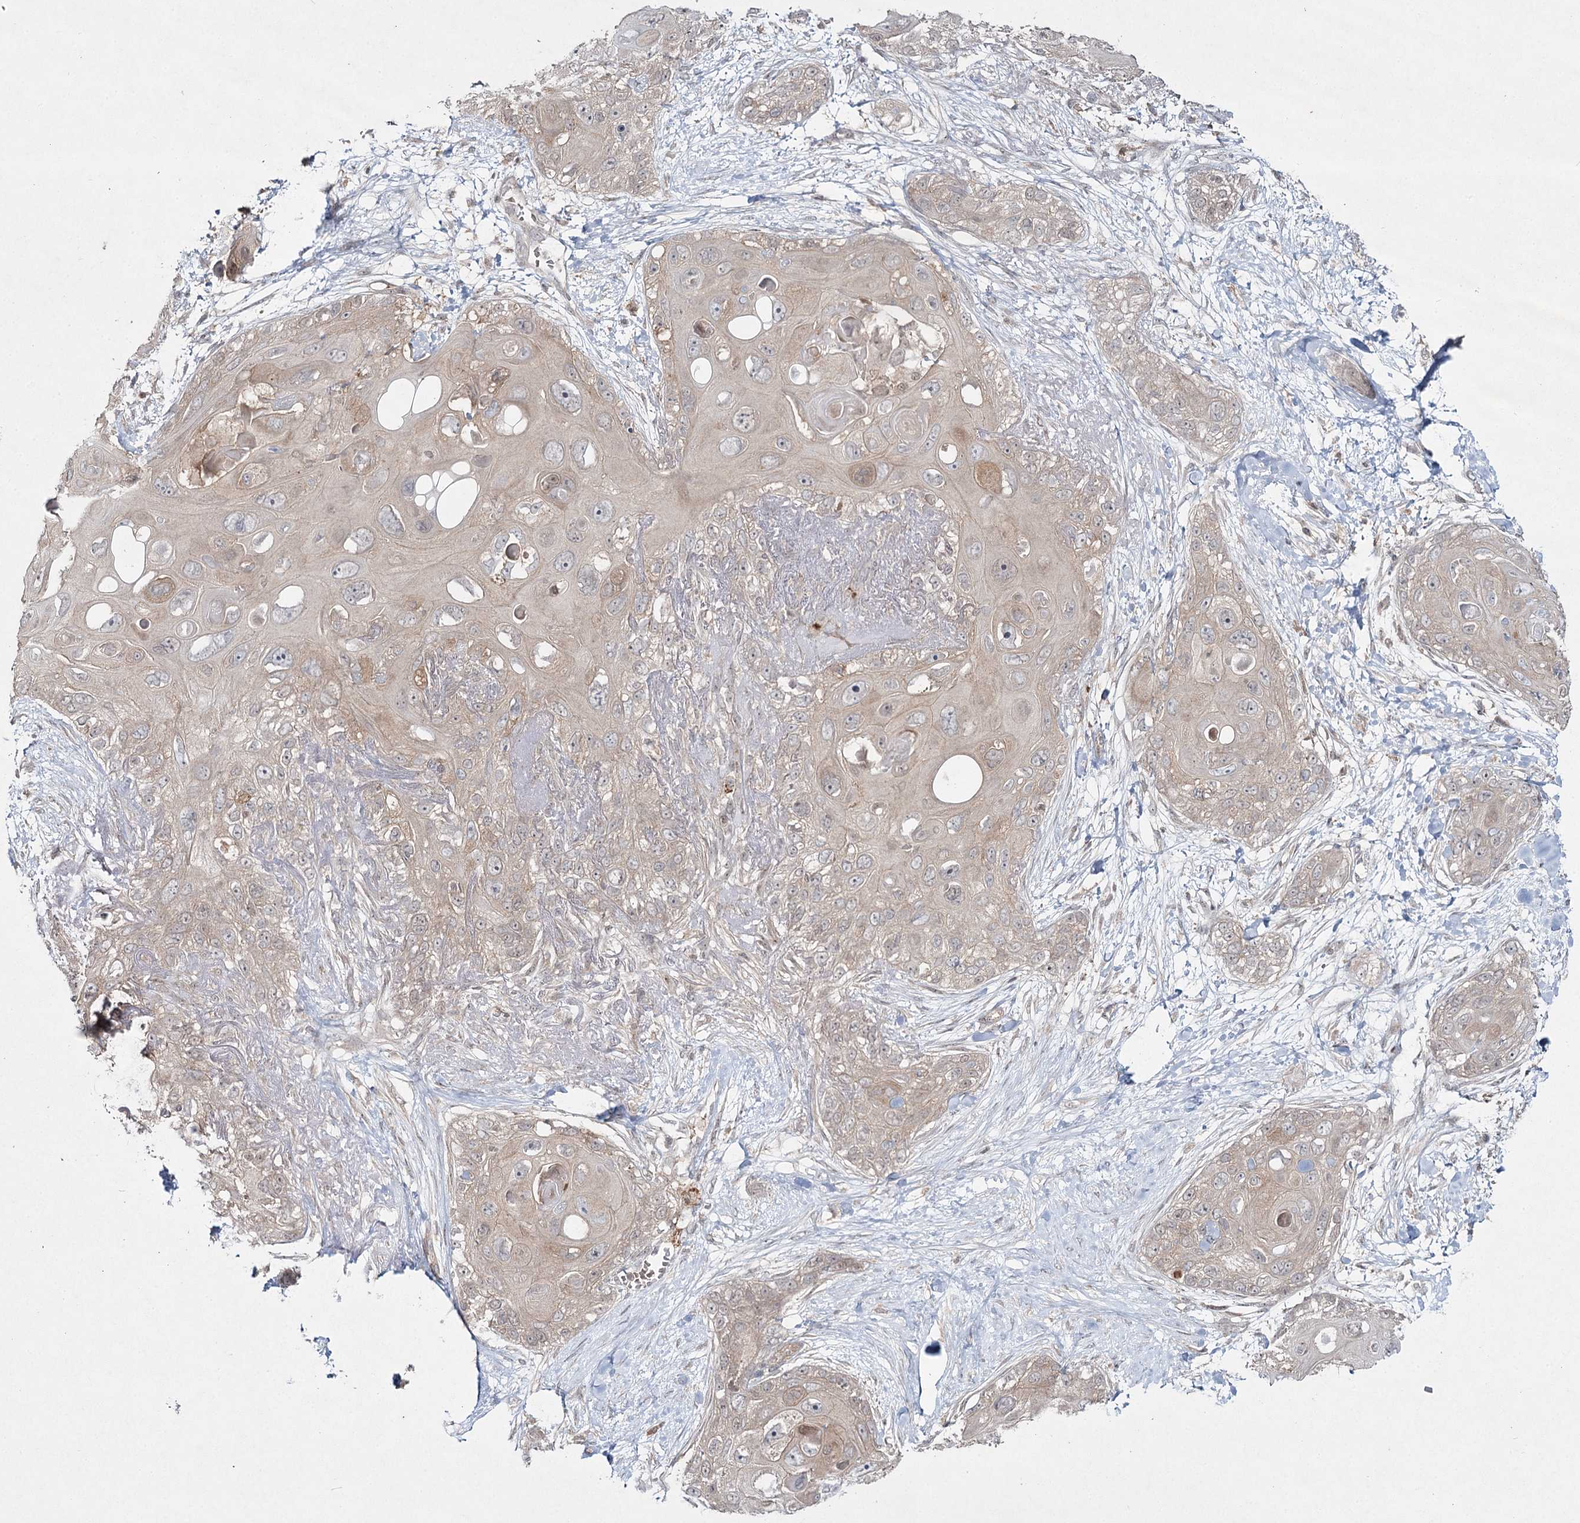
{"staining": {"intensity": "negative", "quantity": "none", "location": "none"}, "tissue": "skin cancer", "cell_type": "Tumor cells", "image_type": "cancer", "snomed": [{"axis": "morphology", "description": "Normal tissue, NOS"}, {"axis": "morphology", "description": "Squamous cell carcinoma, NOS"}, {"axis": "topography", "description": "Skin"}], "caption": "Tumor cells are negative for protein expression in human squamous cell carcinoma (skin).", "gene": "WDR44", "patient": {"sex": "male", "age": 72}}